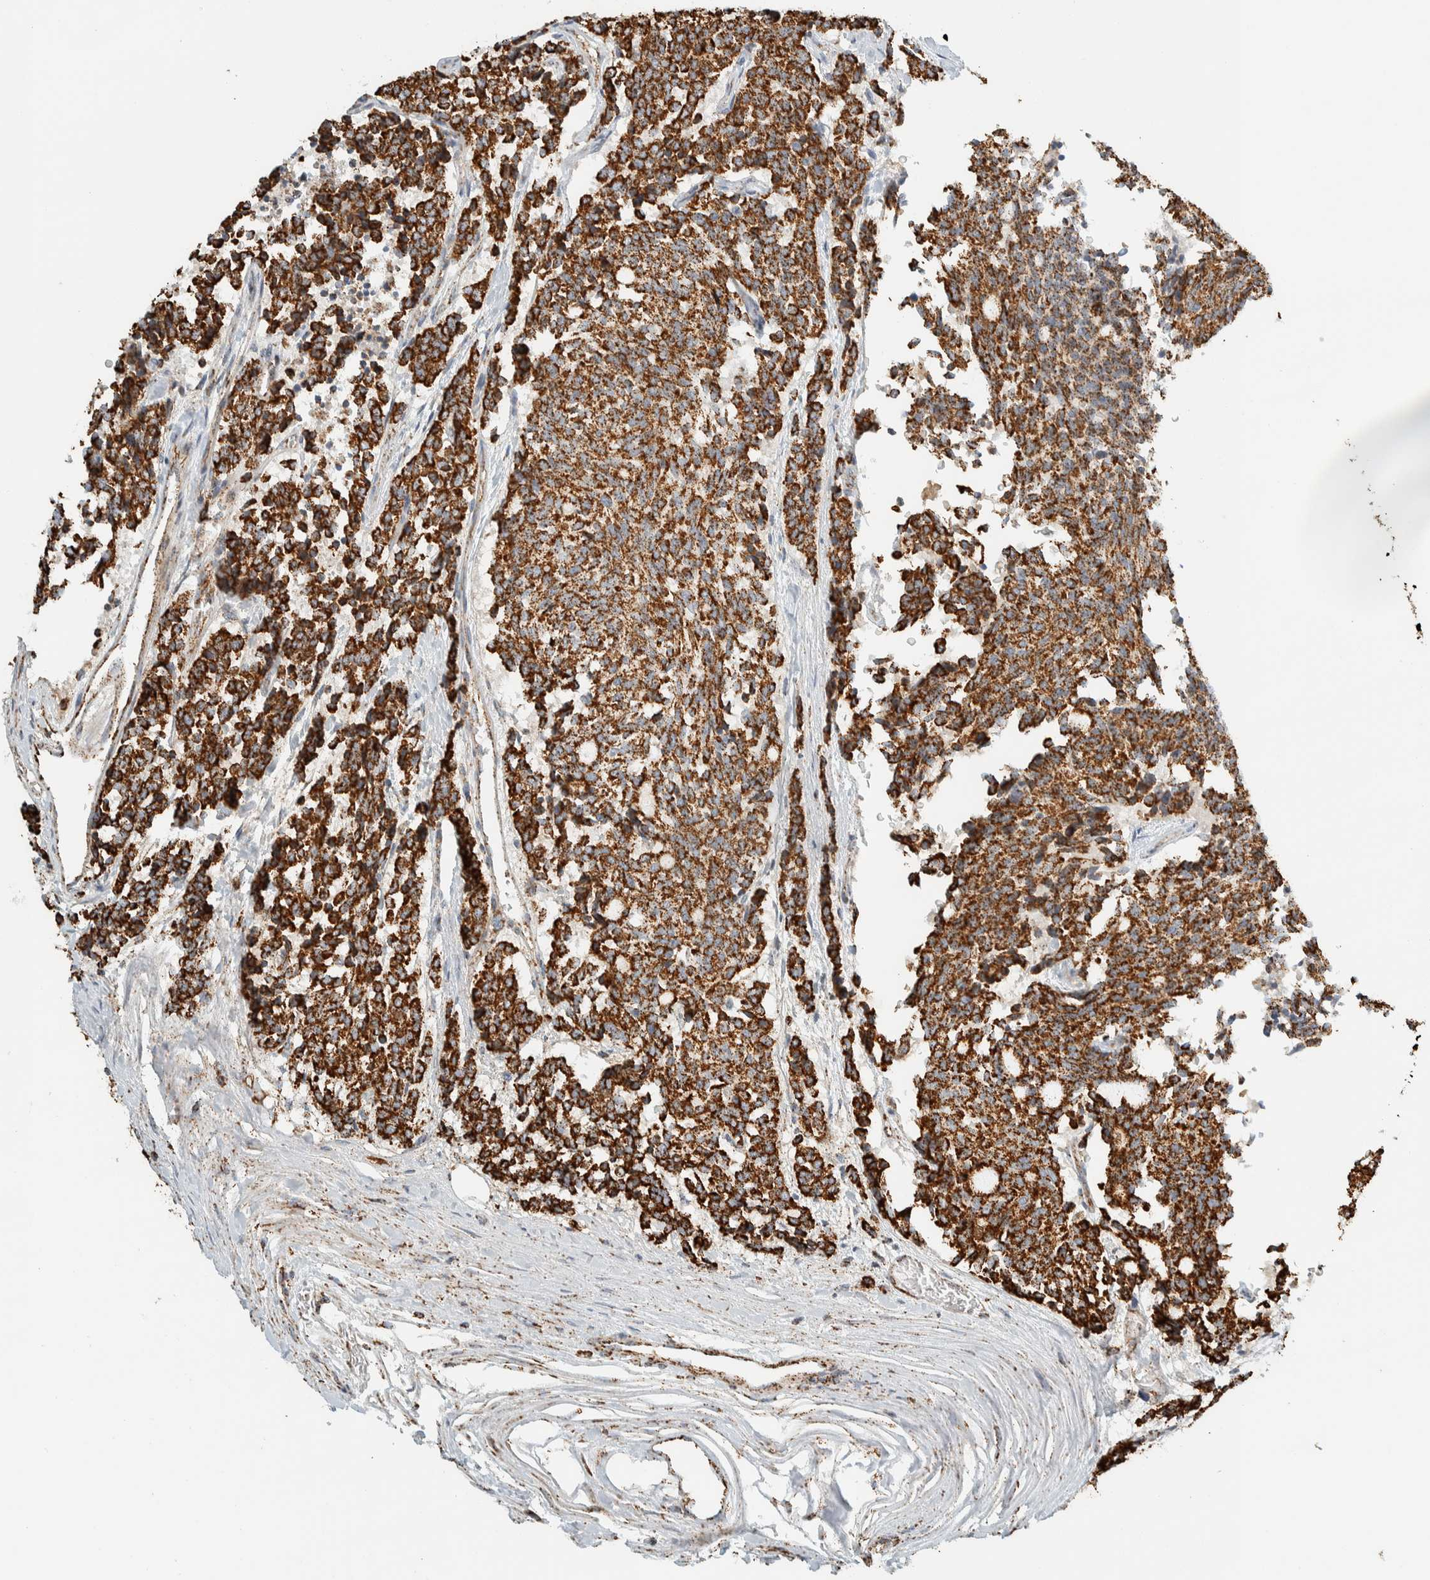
{"staining": {"intensity": "strong", "quantity": ">75%", "location": "cytoplasmic/membranous"}, "tissue": "carcinoid", "cell_type": "Tumor cells", "image_type": "cancer", "snomed": [{"axis": "morphology", "description": "Carcinoid, malignant, NOS"}, {"axis": "topography", "description": "Pancreas"}], "caption": "Immunohistochemical staining of human carcinoid displays high levels of strong cytoplasmic/membranous positivity in approximately >75% of tumor cells.", "gene": "ZNF454", "patient": {"sex": "female", "age": 54}}